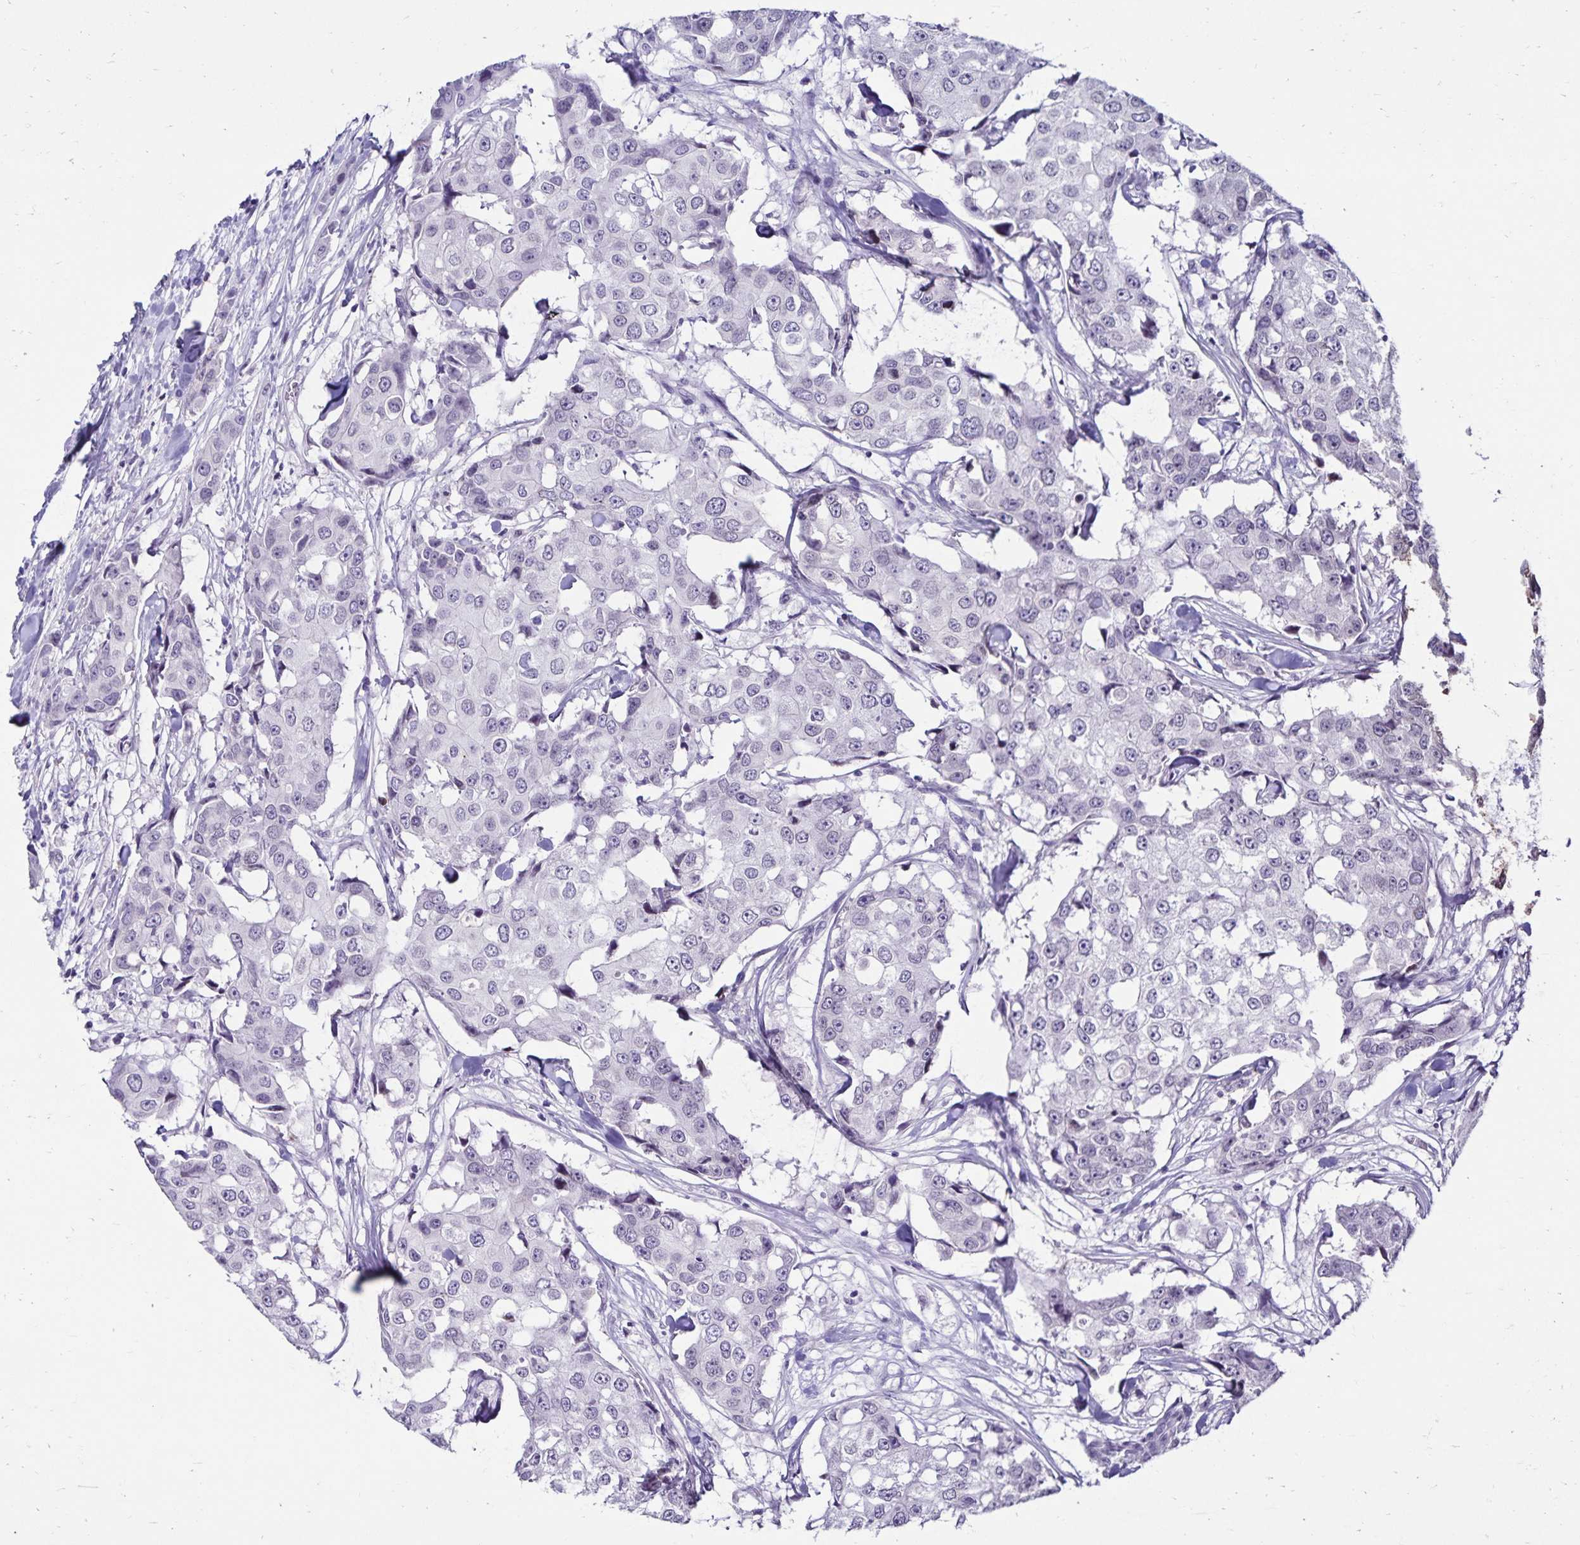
{"staining": {"intensity": "negative", "quantity": "none", "location": "none"}, "tissue": "breast cancer", "cell_type": "Tumor cells", "image_type": "cancer", "snomed": [{"axis": "morphology", "description": "Duct carcinoma"}, {"axis": "topography", "description": "Breast"}], "caption": "This histopathology image is of breast invasive ductal carcinoma stained with IHC to label a protein in brown with the nuclei are counter-stained blue. There is no expression in tumor cells.", "gene": "FAM166C", "patient": {"sex": "female", "age": 27}}